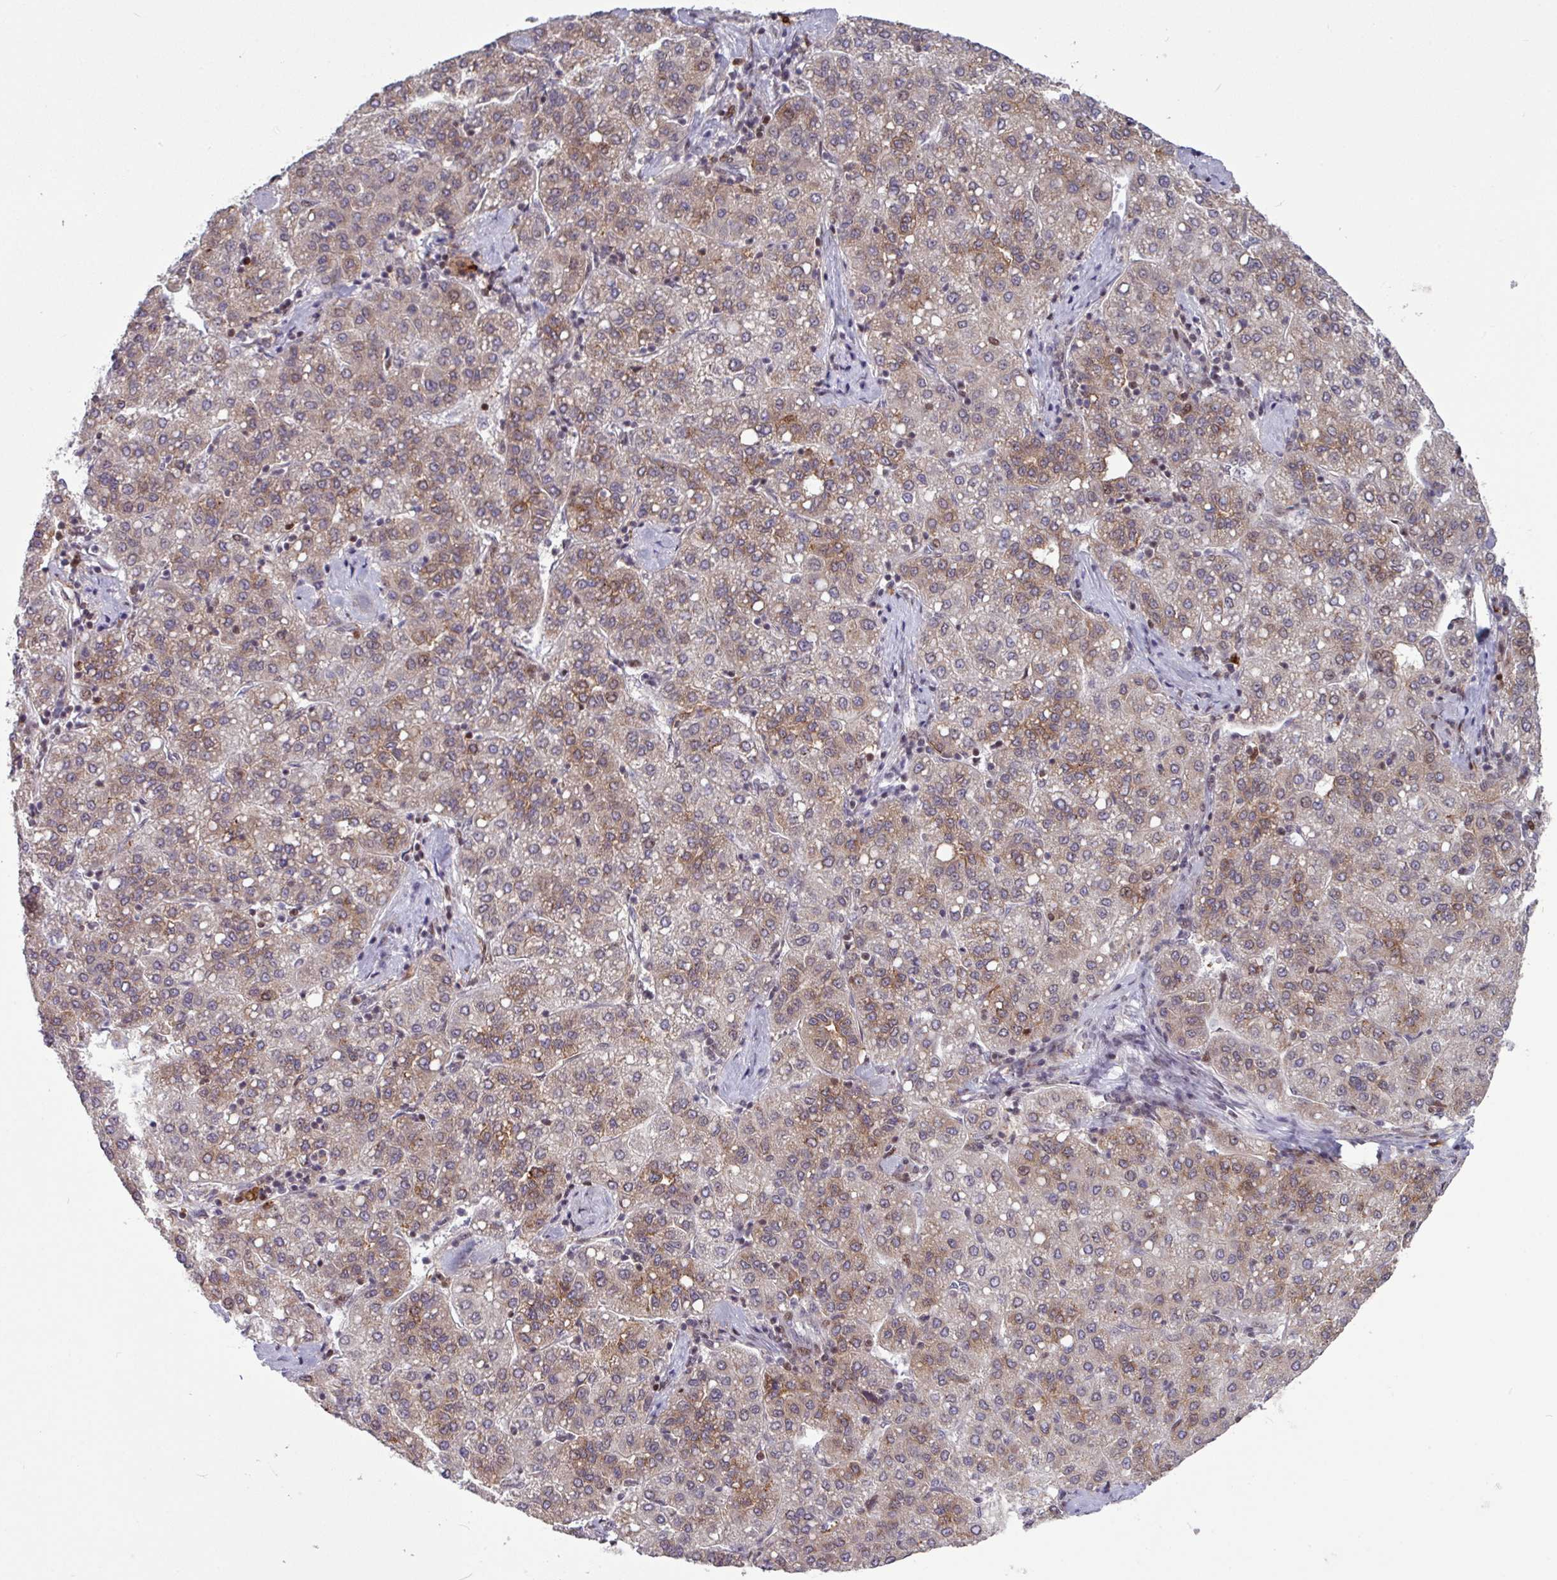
{"staining": {"intensity": "moderate", "quantity": "25%-75%", "location": "cytoplasmic/membranous,nuclear"}, "tissue": "liver cancer", "cell_type": "Tumor cells", "image_type": "cancer", "snomed": [{"axis": "morphology", "description": "Carcinoma, Hepatocellular, NOS"}, {"axis": "topography", "description": "Liver"}], "caption": "There is medium levels of moderate cytoplasmic/membranous and nuclear staining in tumor cells of liver cancer (hepatocellular carcinoma), as demonstrated by immunohistochemical staining (brown color).", "gene": "BRD3", "patient": {"sex": "male", "age": 65}}